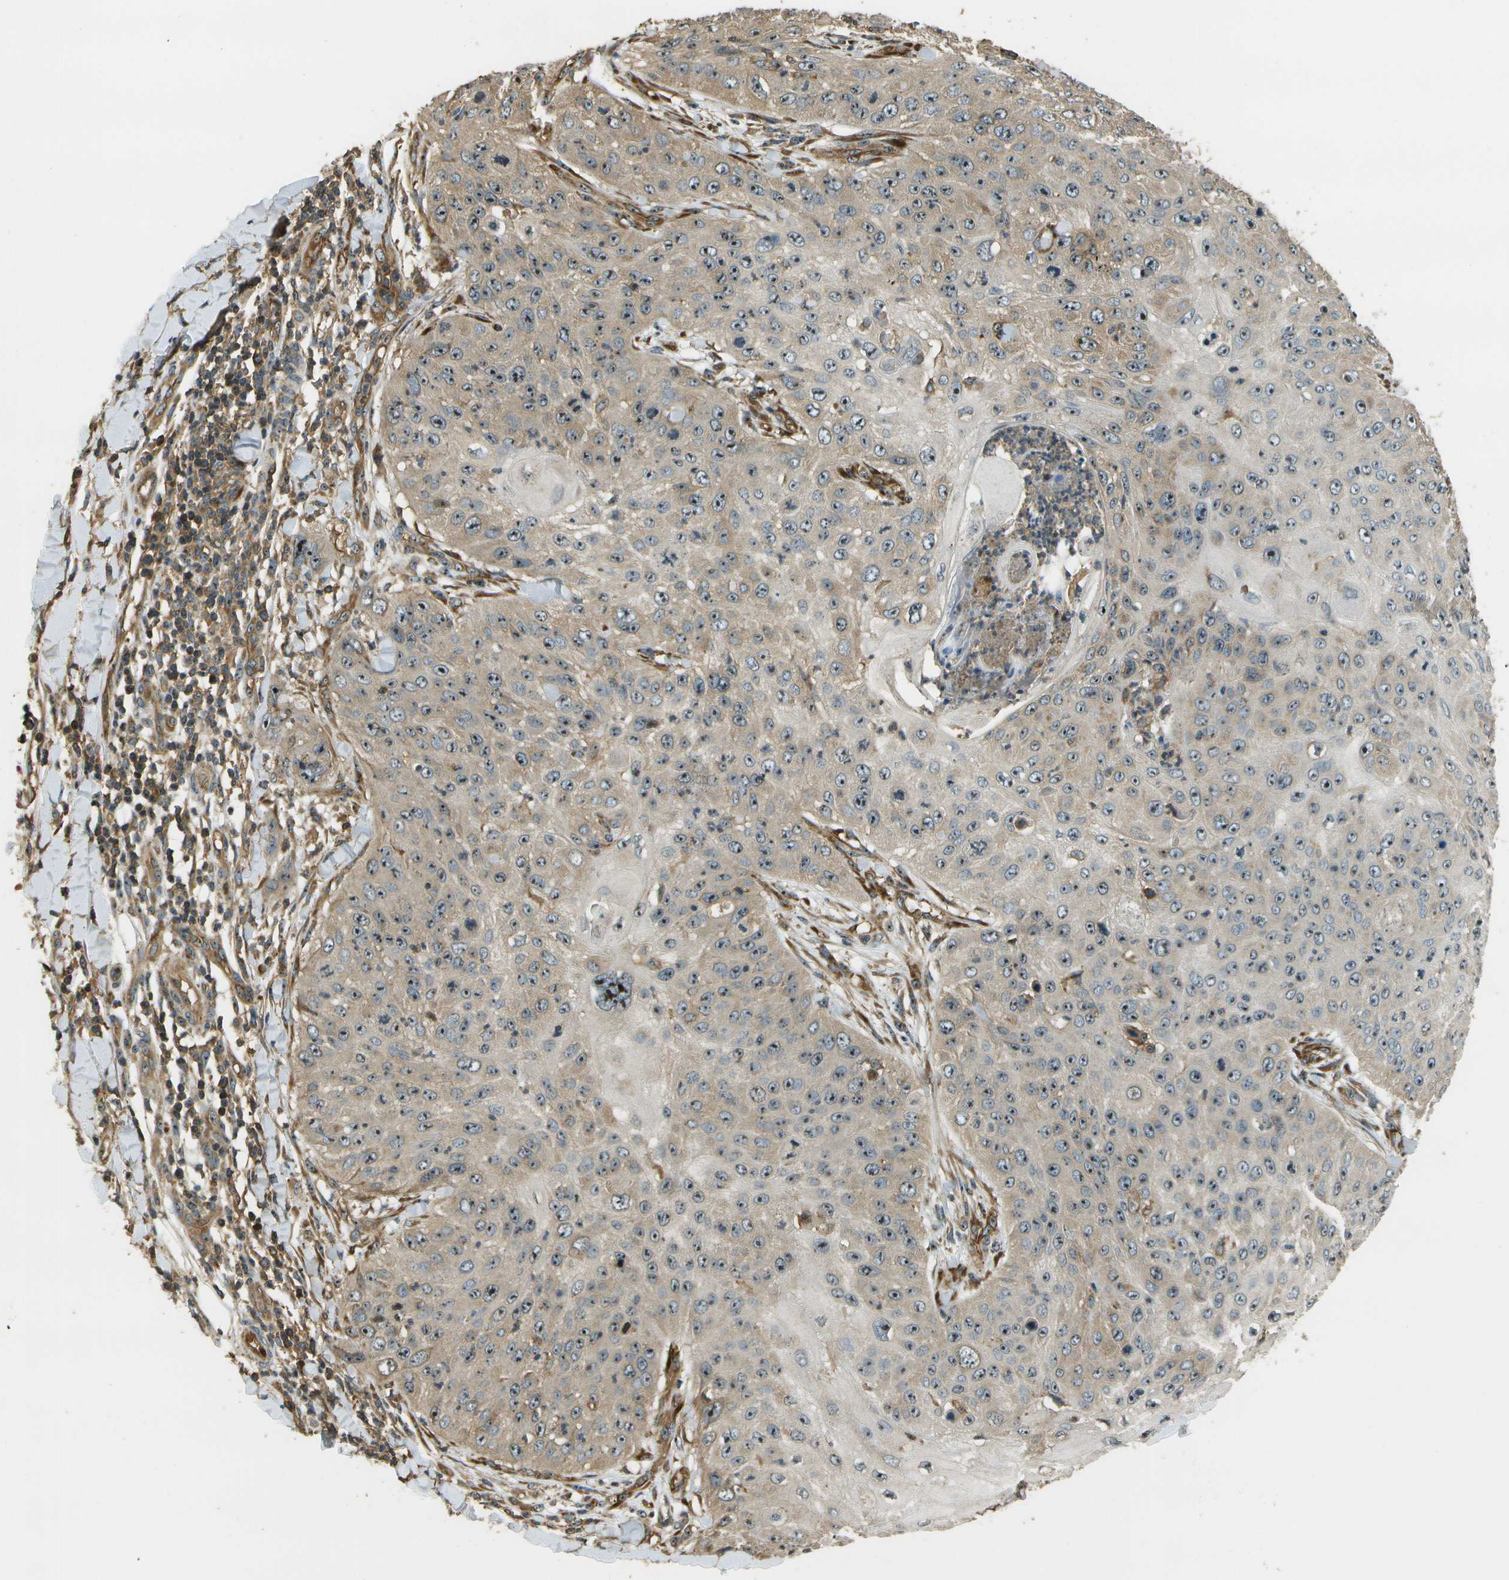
{"staining": {"intensity": "moderate", "quantity": ">75%", "location": "cytoplasmic/membranous,nuclear"}, "tissue": "skin cancer", "cell_type": "Tumor cells", "image_type": "cancer", "snomed": [{"axis": "morphology", "description": "Squamous cell carcinoma, NOS"}, {"axis": "topography", "description": "Skin"}], "caption": "Protein staining of skin cancer (squamous cell carcinoma) tissue displays moderate cytoplasmic/membranous and nuclear positivity in approximately >75% of tumor cells. Using DAB (brown) and hematoxylin (blue) stains, captured at high magnification using brightfield microscopy.", "gene": "LRP12", "patient": {"sex": "female", "age": 80}}